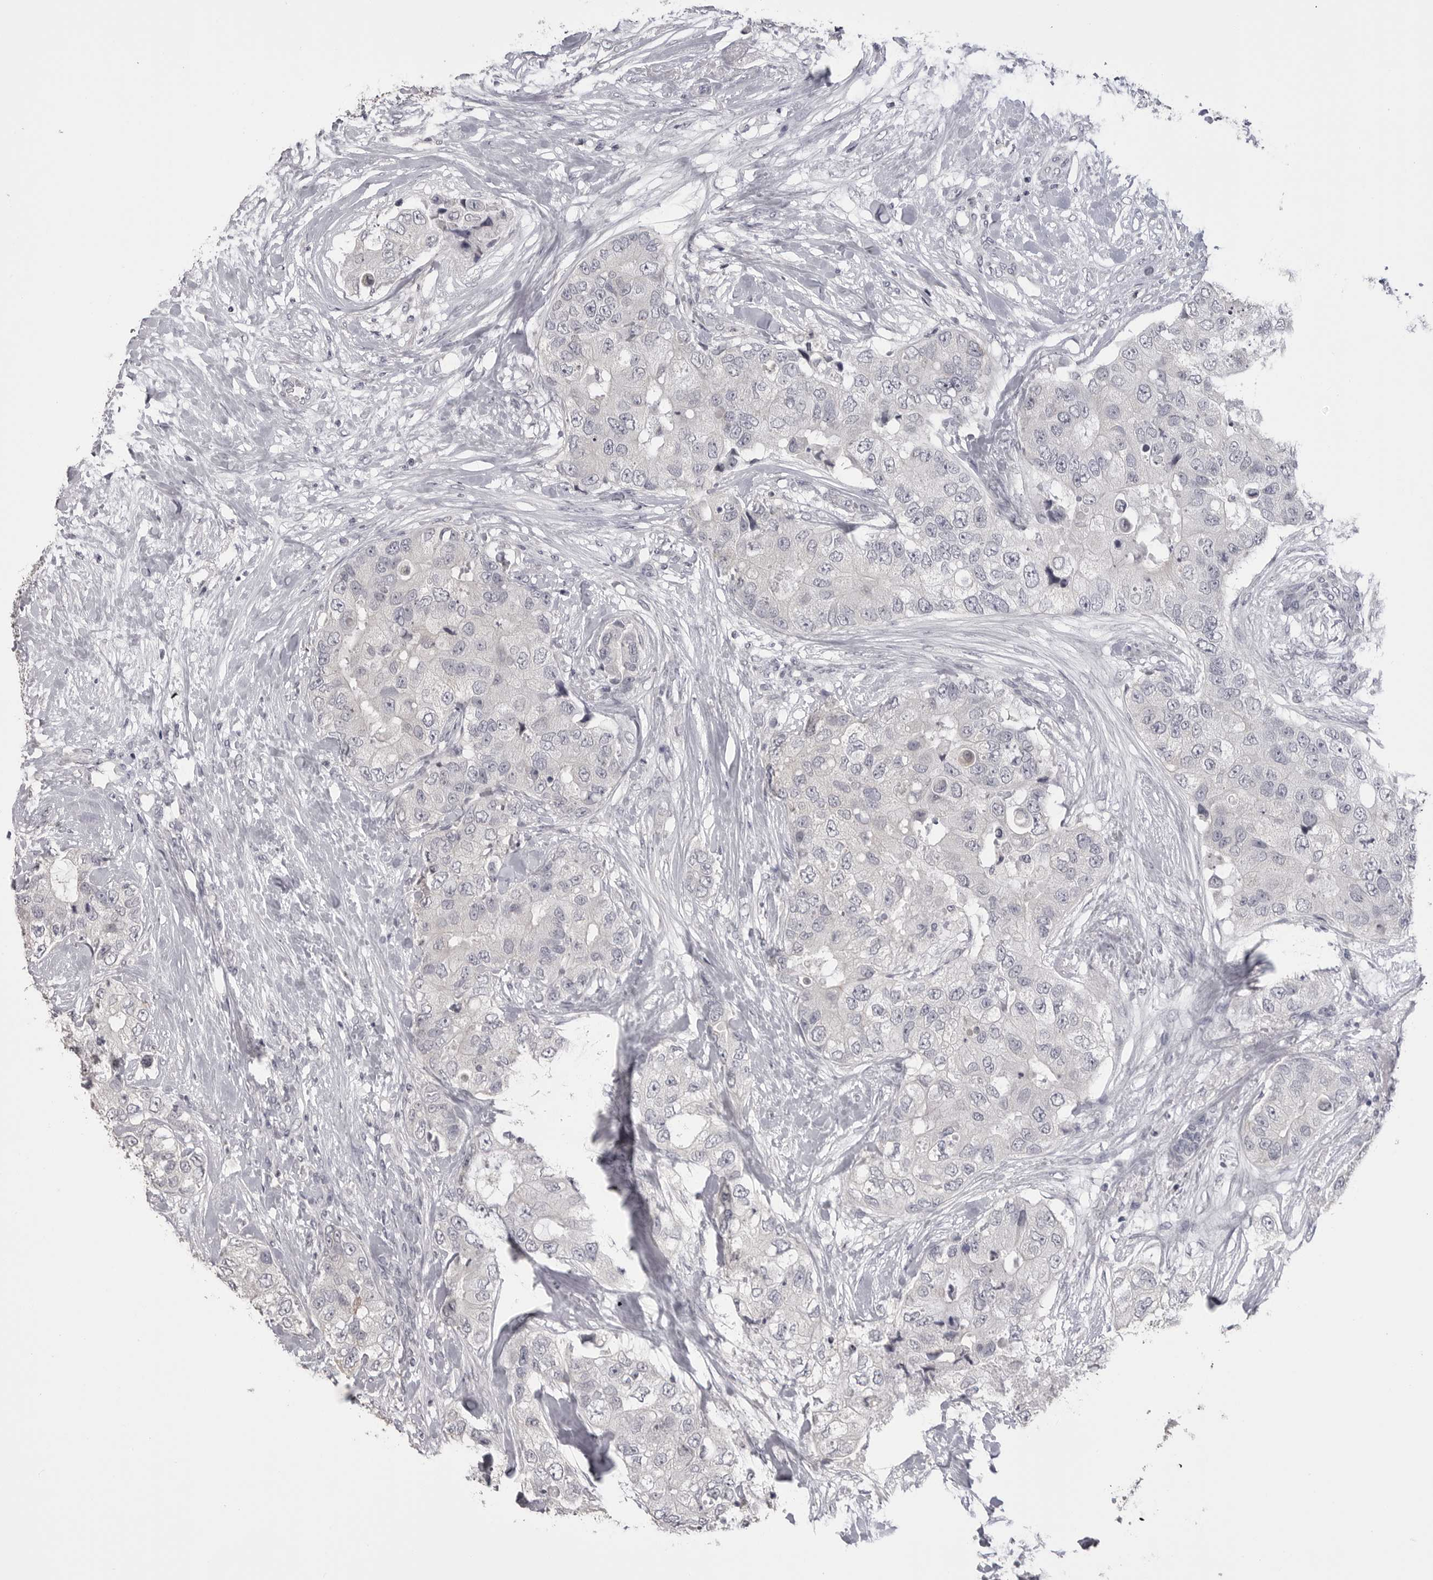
{"staining": {"intensity": "negative", "quantity": "none", "location": "none"}, "tissue": "breast cancer", "cell_type": "Tumor cells", "image_type": "cancer", "snomed": [{"axis": "morphology", "description": "Duct carcinoma"}, {"axis": "topography", "description": "Breast"}], "caption": "There is no significant staining in tumor cells of breast cancer (infiltrating ductal carcinoma).", "gene": "GPN2", "patient": {"sex": "female", "age": 62}}